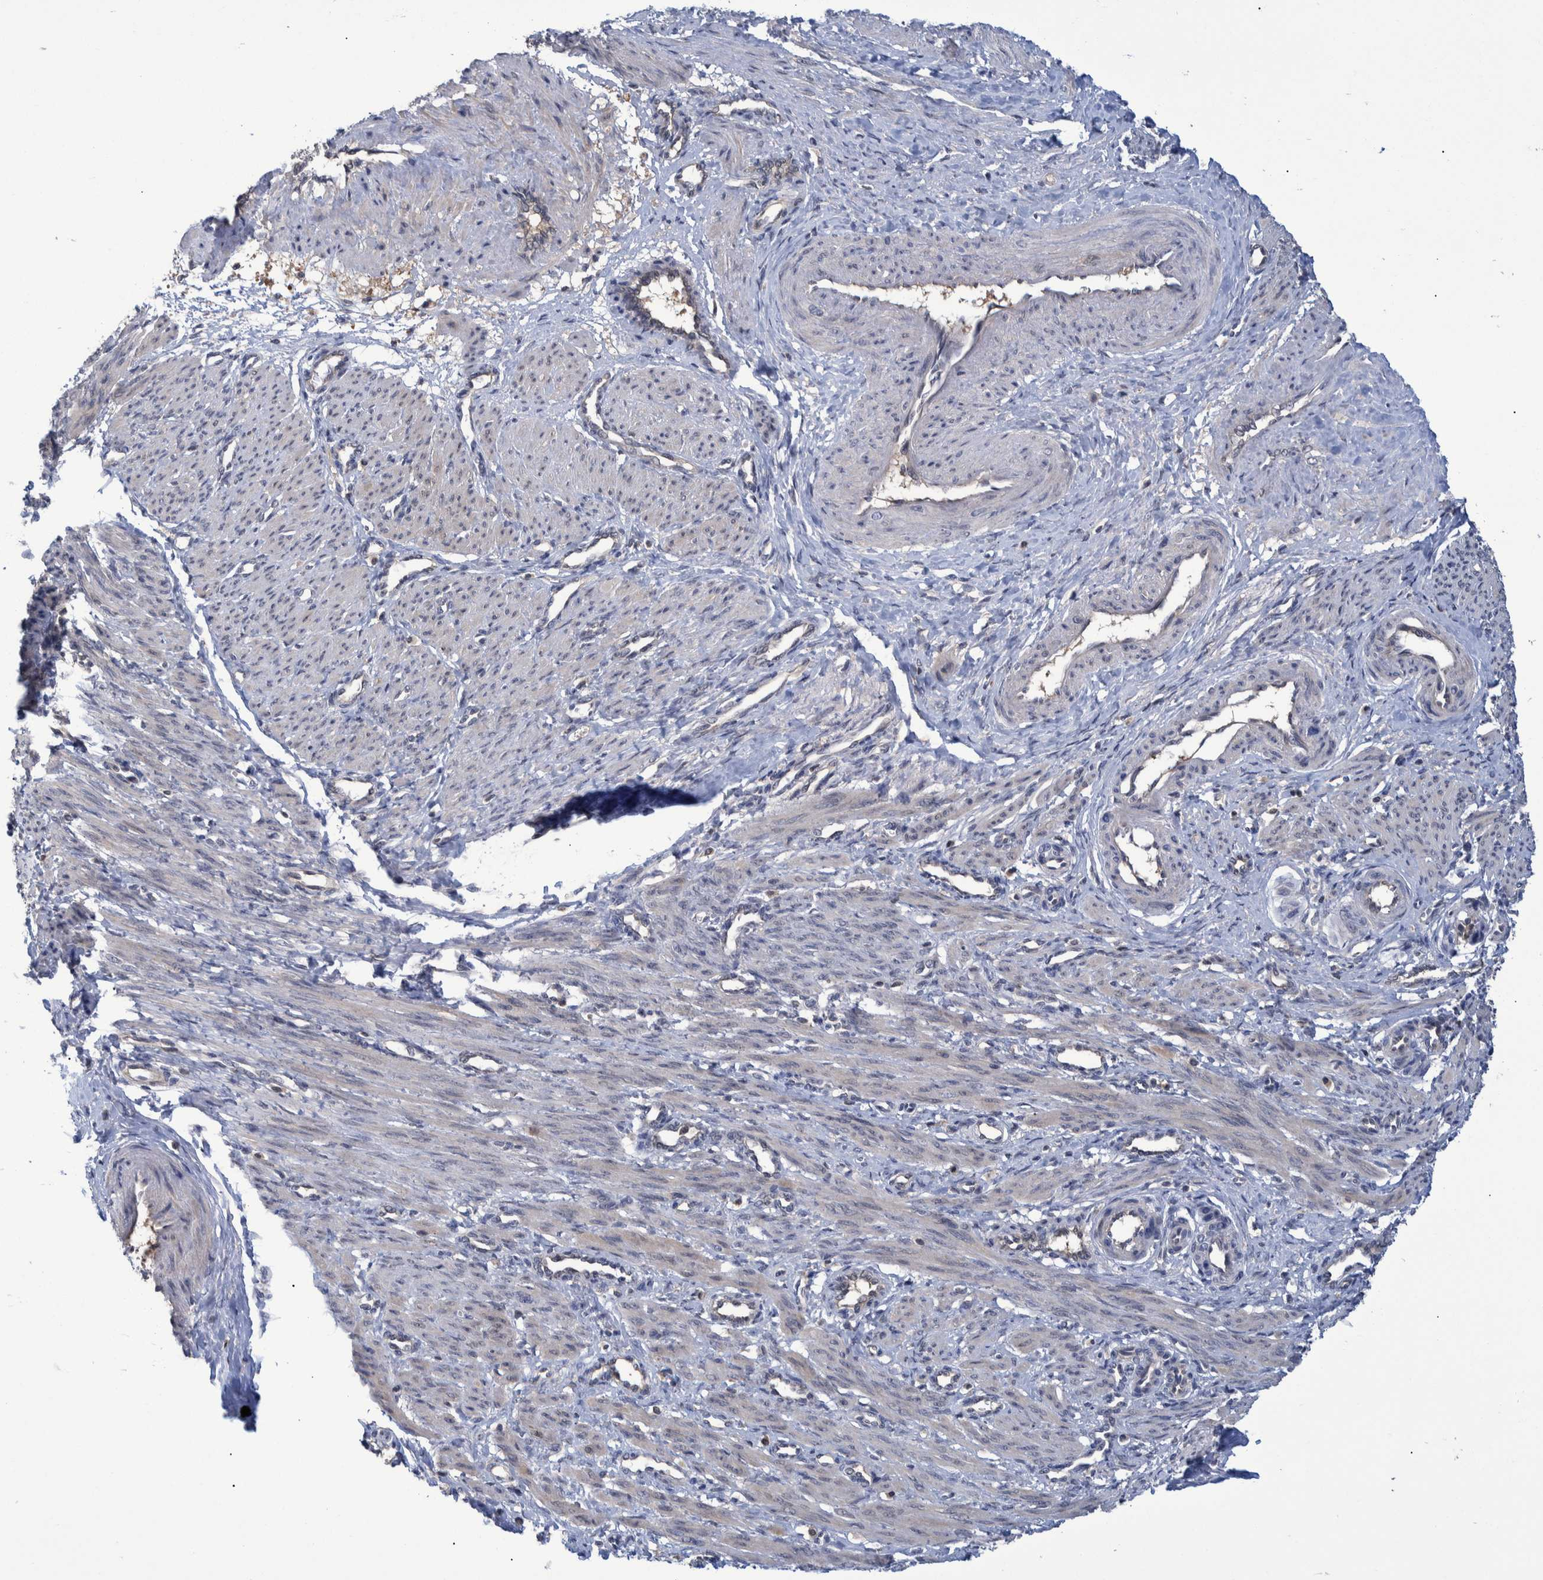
{"staining": {"intensity": "negative", "quantity": "none", "location": "none"}, "tissue": "smooth muscle", "cell_type": "Smooth muscle cells", "image_type": "normal", "snomed": [{"axis": "morphology", "description": "Normal tissue, NOS"}, {"axis": "topography", "description": "Endometrium"}], "caption": "Immunohistochemistry micrograph of normal human smooth muscle stained for a protein (brown), which demonstrates no expression in smooth muscle cells. The staining was performed using DAB to visualize the protein expression in brown, while the nuclei were stained in blue with hematoxylin (Magnification: 20x).", "gene": "PCYT2", "patient": {"sex": "female", "age": 33}}